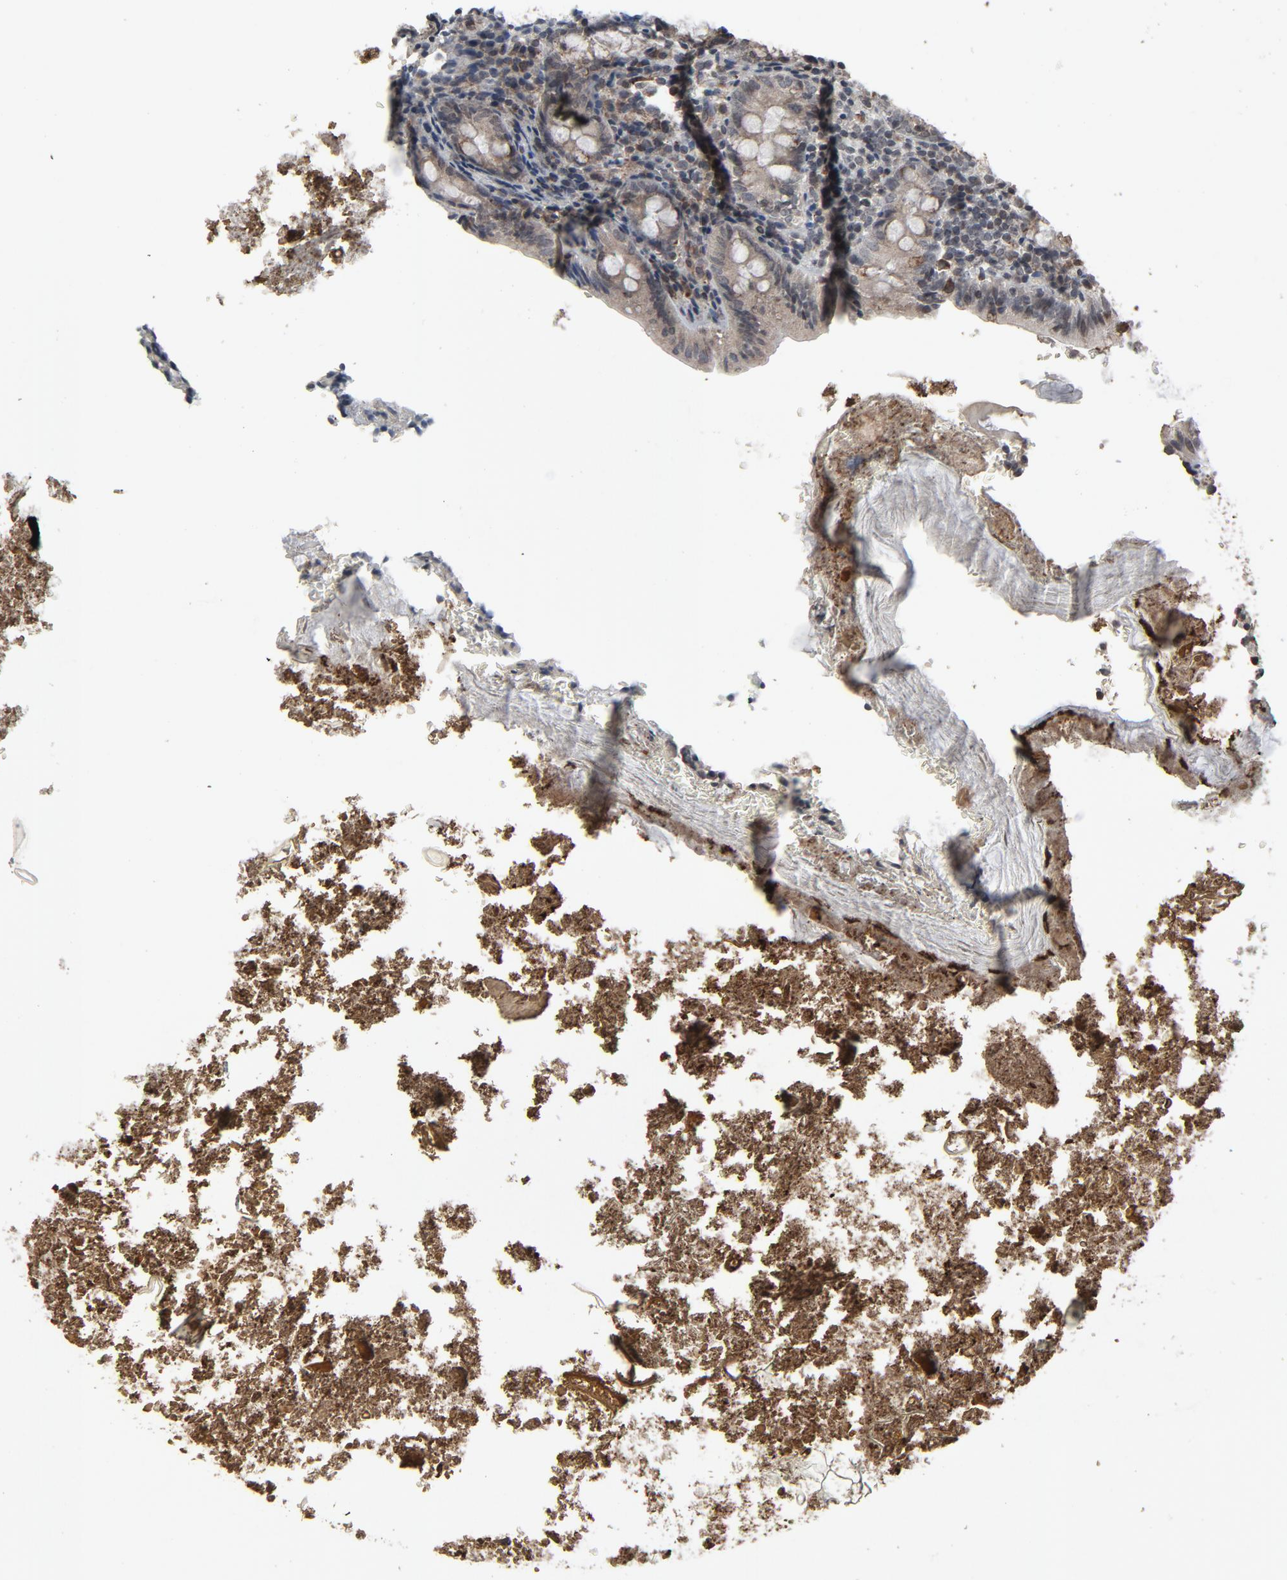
{"staining": {"intensity": "weak", "quantity": "25%-75%", "location": "cytoplasmic/membranous,nuclear"}, "tissue": "appendix", "cell_type": "Glandular cells", "image_type": "normal", "snomed": [{"axis": "morphology", "description": "Normal tissue, NOS"}, {"axis": "topography", "description": "Appendix"}], "caption": "Appendix stained with immunohistochemistry shows weak cytoplasmic/membranous,nuclear expression in approximately 25%-75% of glandular cells.", "gene": "POM121", "patient": {"sex": "female", "age": 10}}